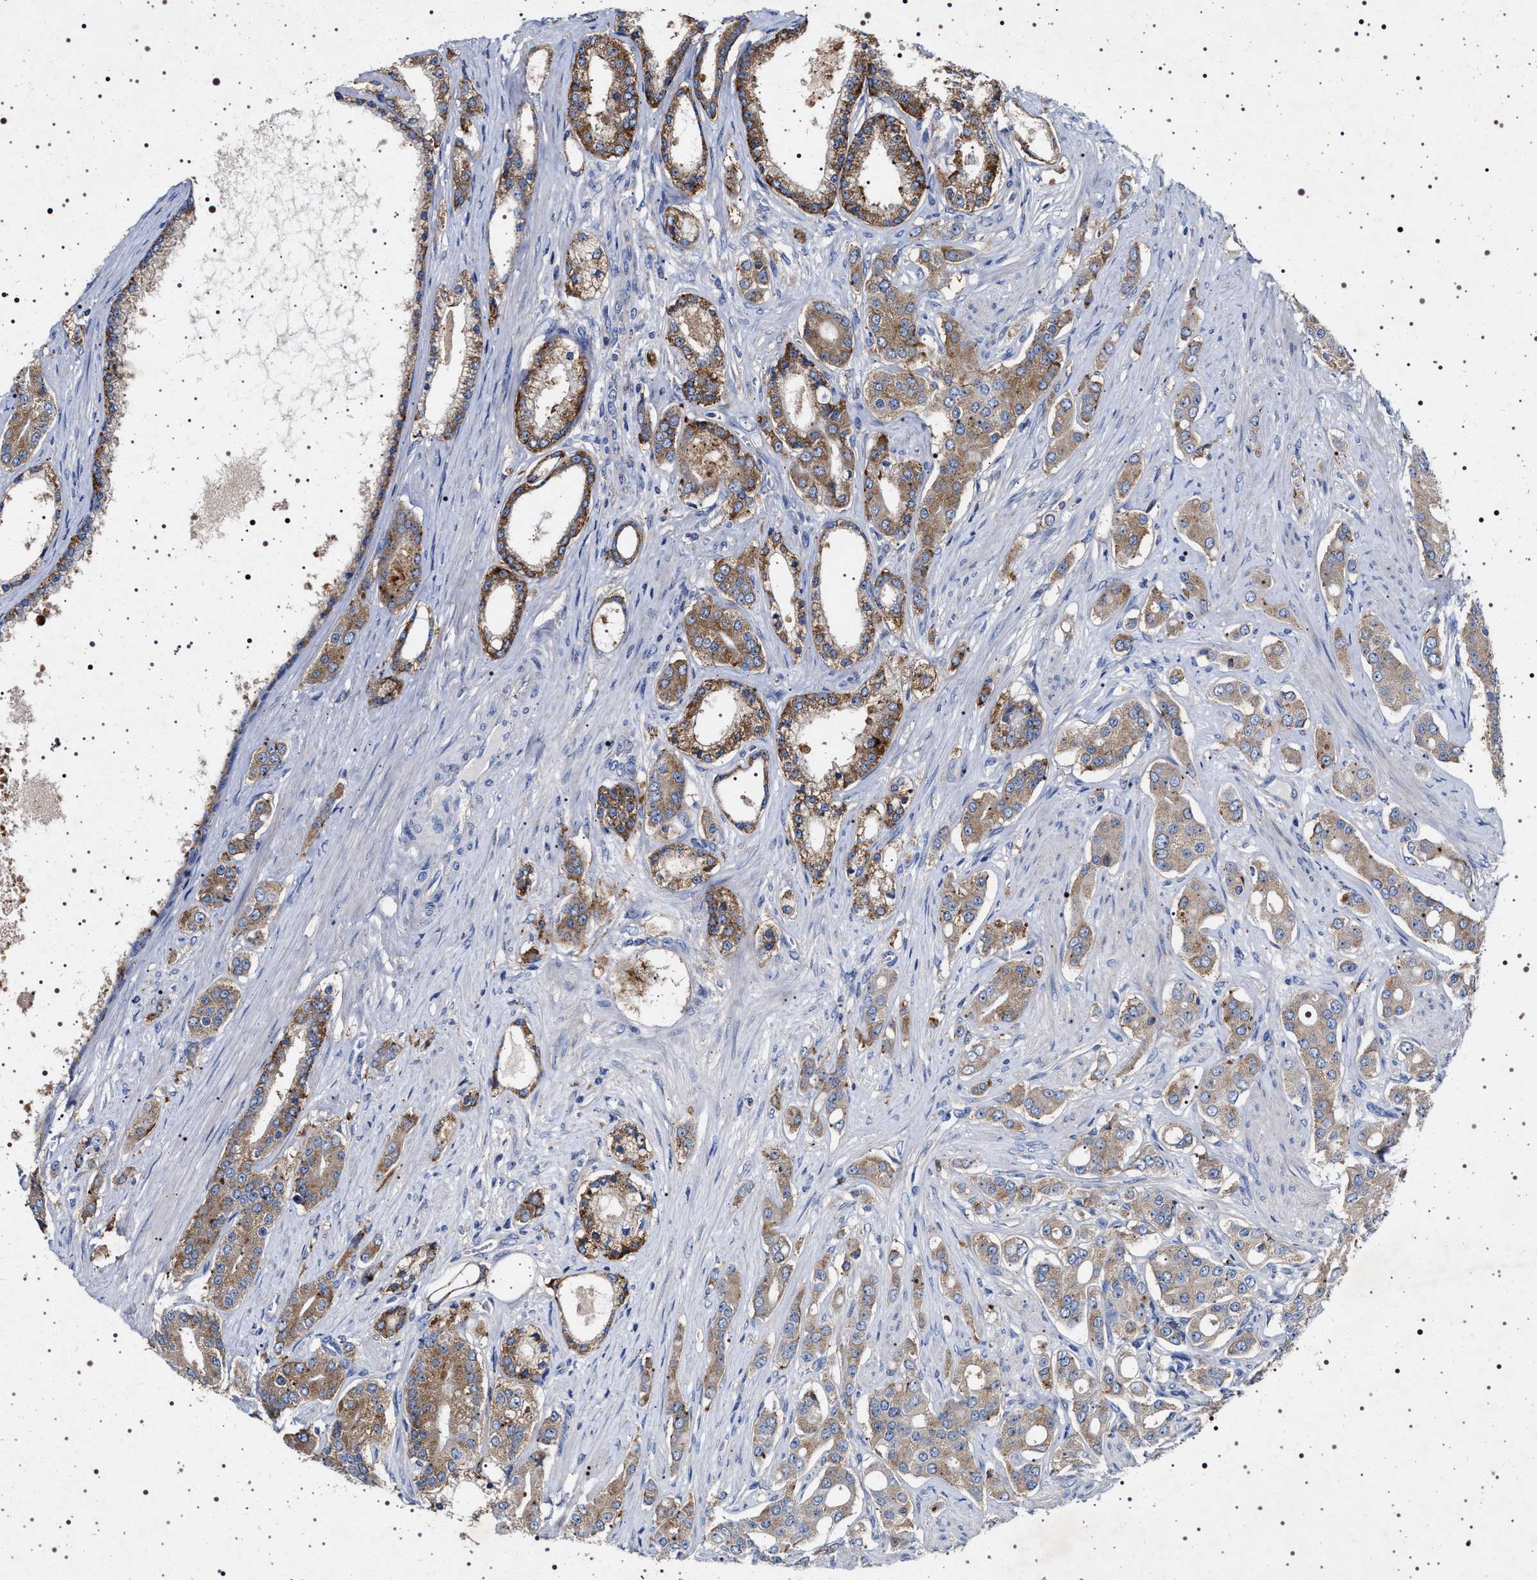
{"staining": {"intensity": "moderate", "quantity": ">75%", "location": "cytoplasmic/membranous"}, "tissue": "prostate cancer", "cell_type": "Tumor cells", "image_type": "cancer", "snomed": [{"axis": "morphology", "description": "Adenocarcinoma, High grade"}, {"axis": "topography", "description": "Prostate"}], "caption": "Immunohistochemistry of human prostate adenocarcinoma (high-grade) demonstrates medium levels of moderate cytoplasmic/membranous positivity in about >75% of tumor cells.", "gene": "NAALADL2", "patient": {"sex": "male", "age": 71}}